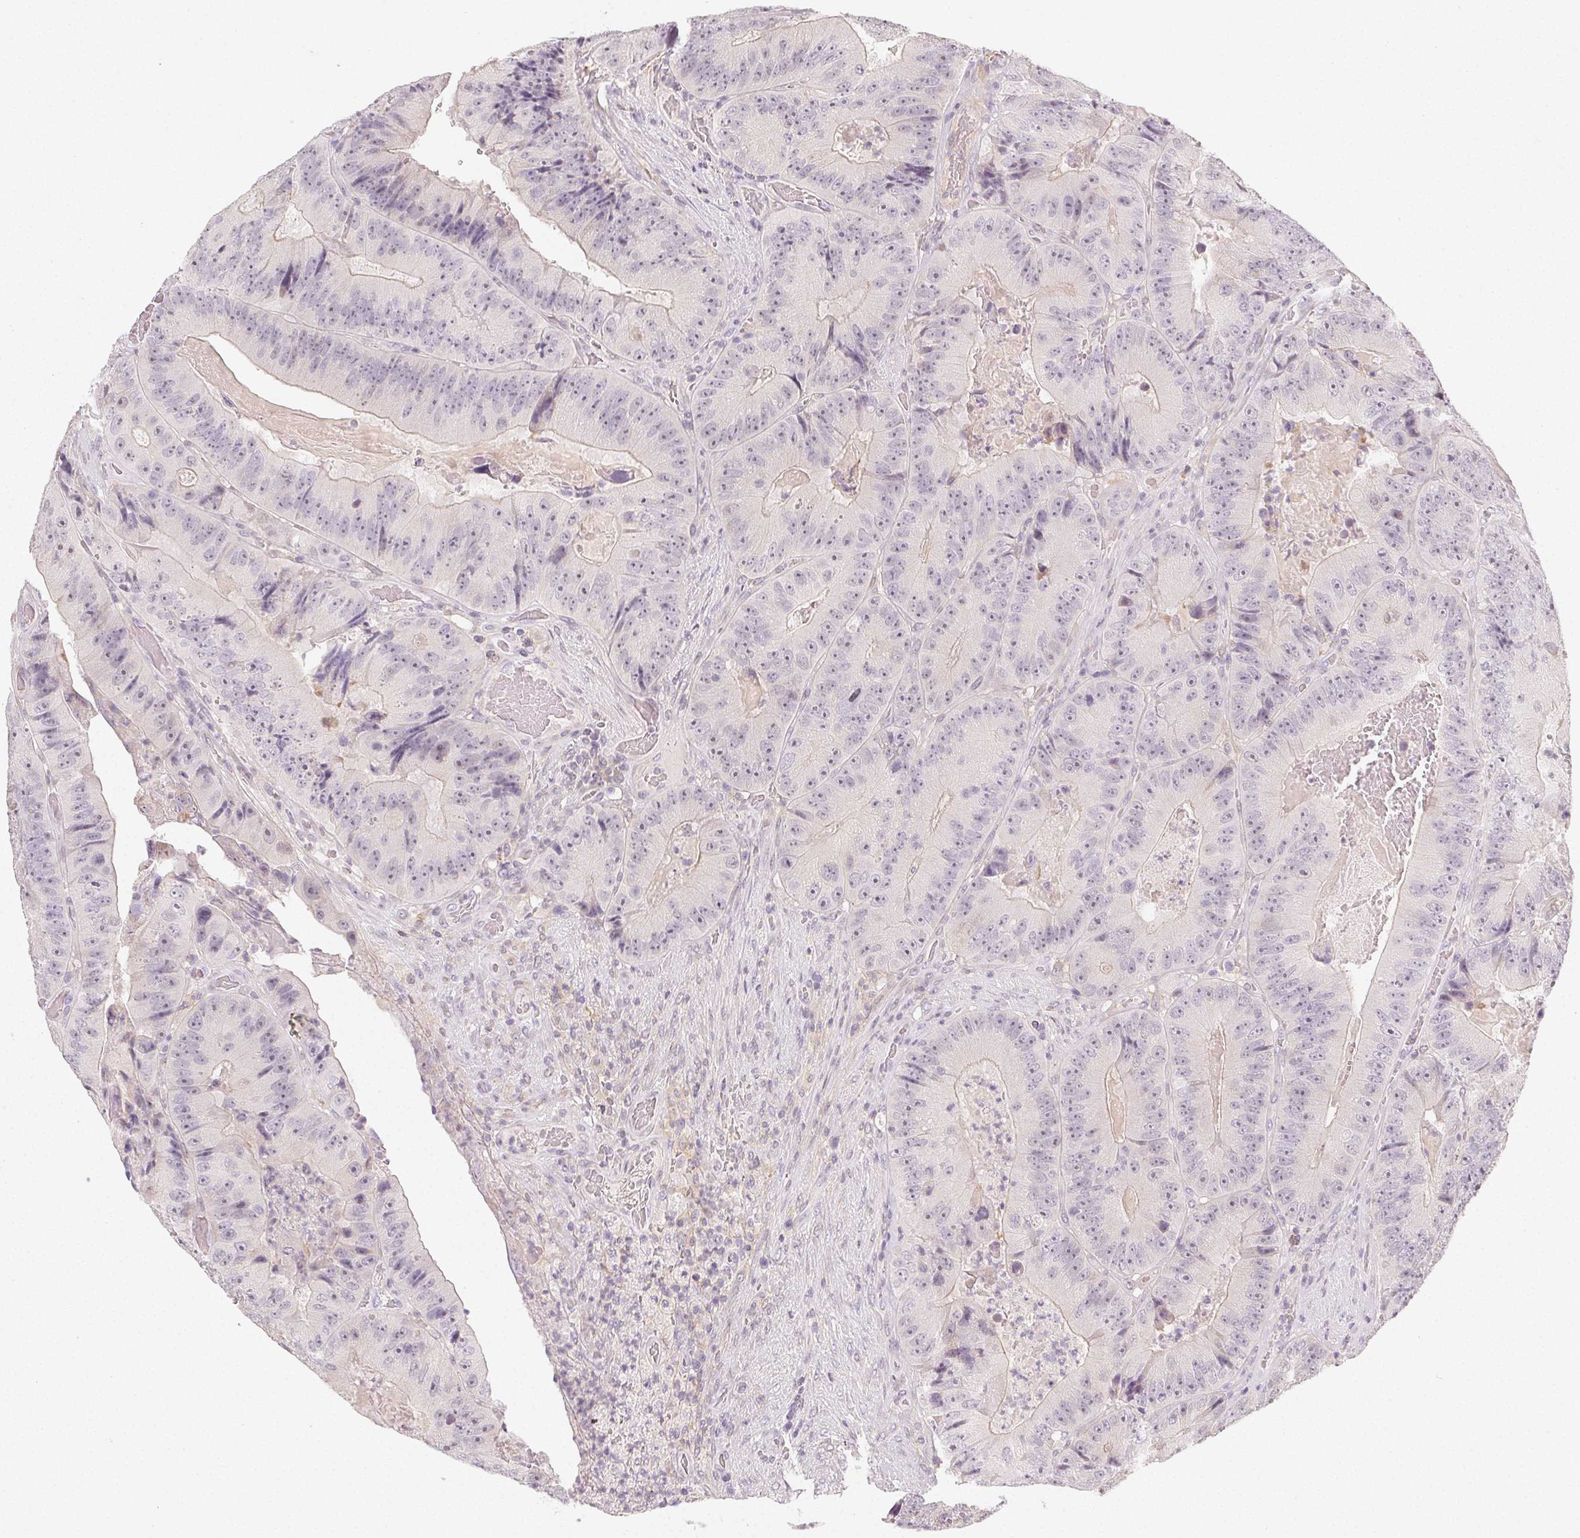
{"staining": {"intensity": "negative", "quantity": "none", "location": "none"}, "tissue": "colorectal cancer", "cell_type": "Tumor cells", "image_type": "cancer", "snomed": [{"axis": "morphology", "description": "Adenocarcinoma, NOS"}, {"axis": "topography", "description": "Colon"}], "caption": "Histopathology image shows no protein staining in tumor cells of colorectal adenocarcinoma tissue.", "gene": "LRRC23", "patient": {"sex": "female", "age": 86}}